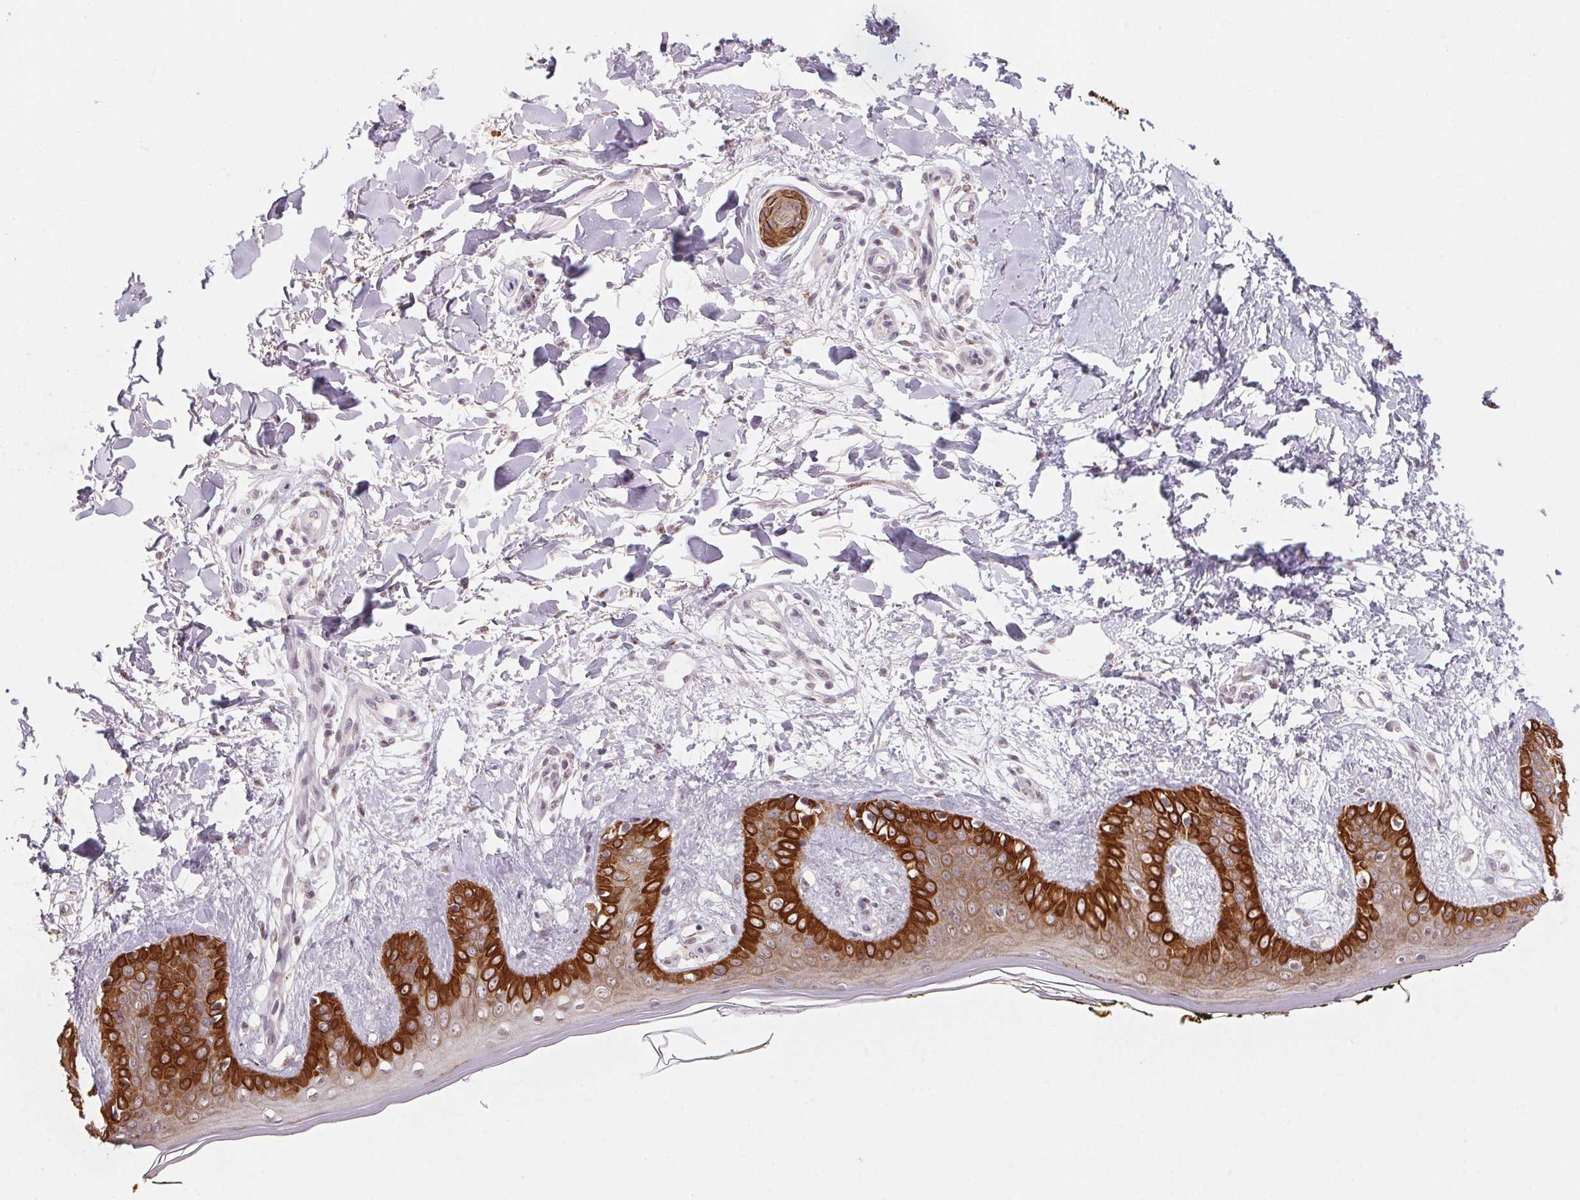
{"staining": {"intensity": "strong", "quantity": "<25%", "location": "cytoplasmic/membranous"}, "tissue": "skin", "cell_type": "Fibroblasts", "image_type": "normal", "snomed": [{"axis": "morphology", "description": "Normal tissue, NOS"}, {"axis": "topography", "description": "Skin"}], "caption": "Benign skin was stained to show a protein in brown. There is medium levels of strong cytoplasmic/membranous staining in approximately <25% of fibroblasts.", "gene": "RAB22A", "patient": {"sex": "female", "age": 34}}